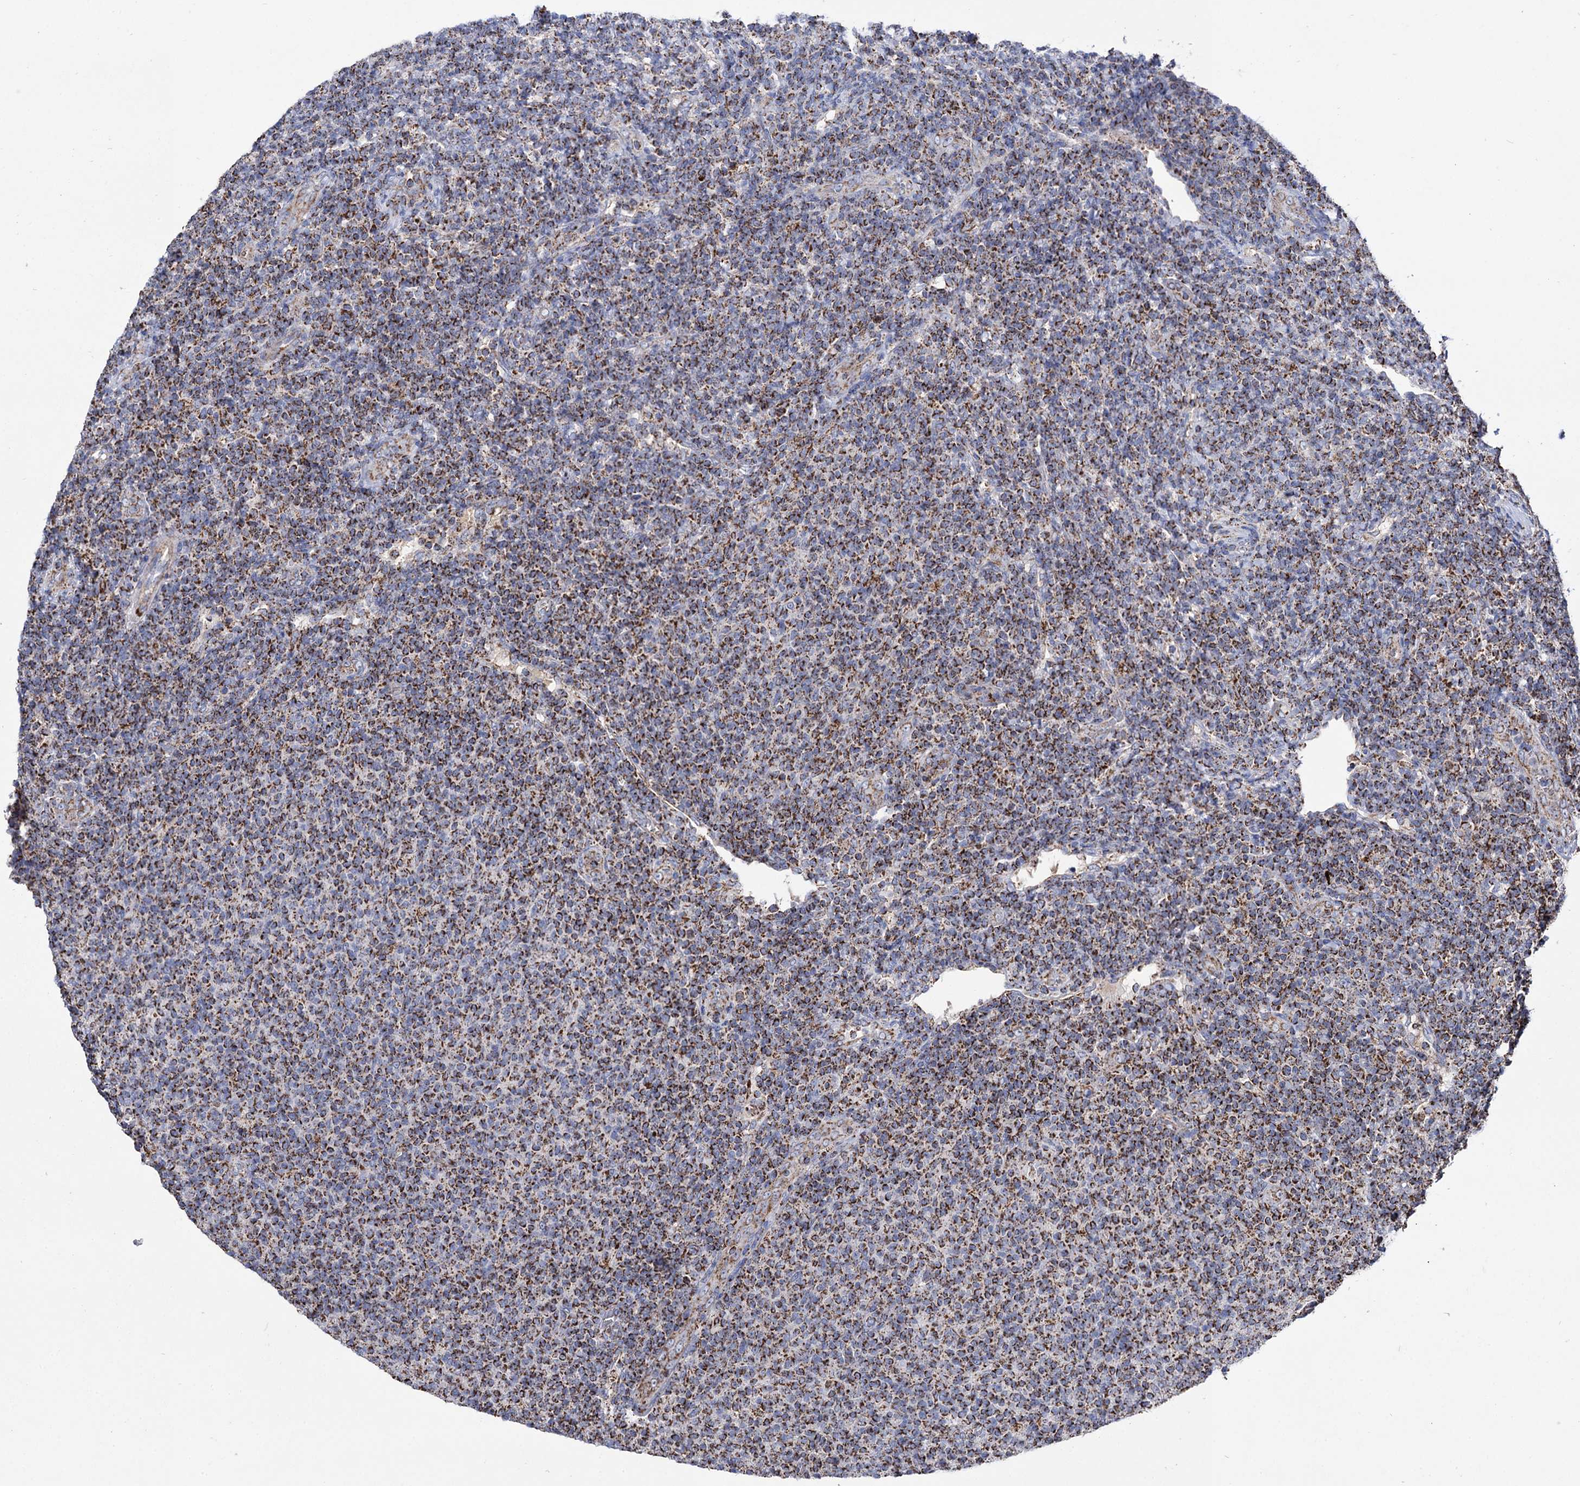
{"staining": {"intensity": "strong", "quantity": ">75%", "location": "cytoplasmic/membranous"}, "tissue": "lymphoma", "cell_type": "Tumor cells", "image_type": "cancer", "snomed": [{"axis": "morphology", "description": "Malignant lymphoma, non-Hodgkin's type, Low grade"}, {"axis": "topography", "description": "Lymph node"}], "caption": "Brown immunohistochemical staining in lymphoma exhibits strong cytoplasmic/membranous expression in about >75% of tumor cells.", "gene": "ABHD10", "patient": {"sex": "male", "age": 66}}